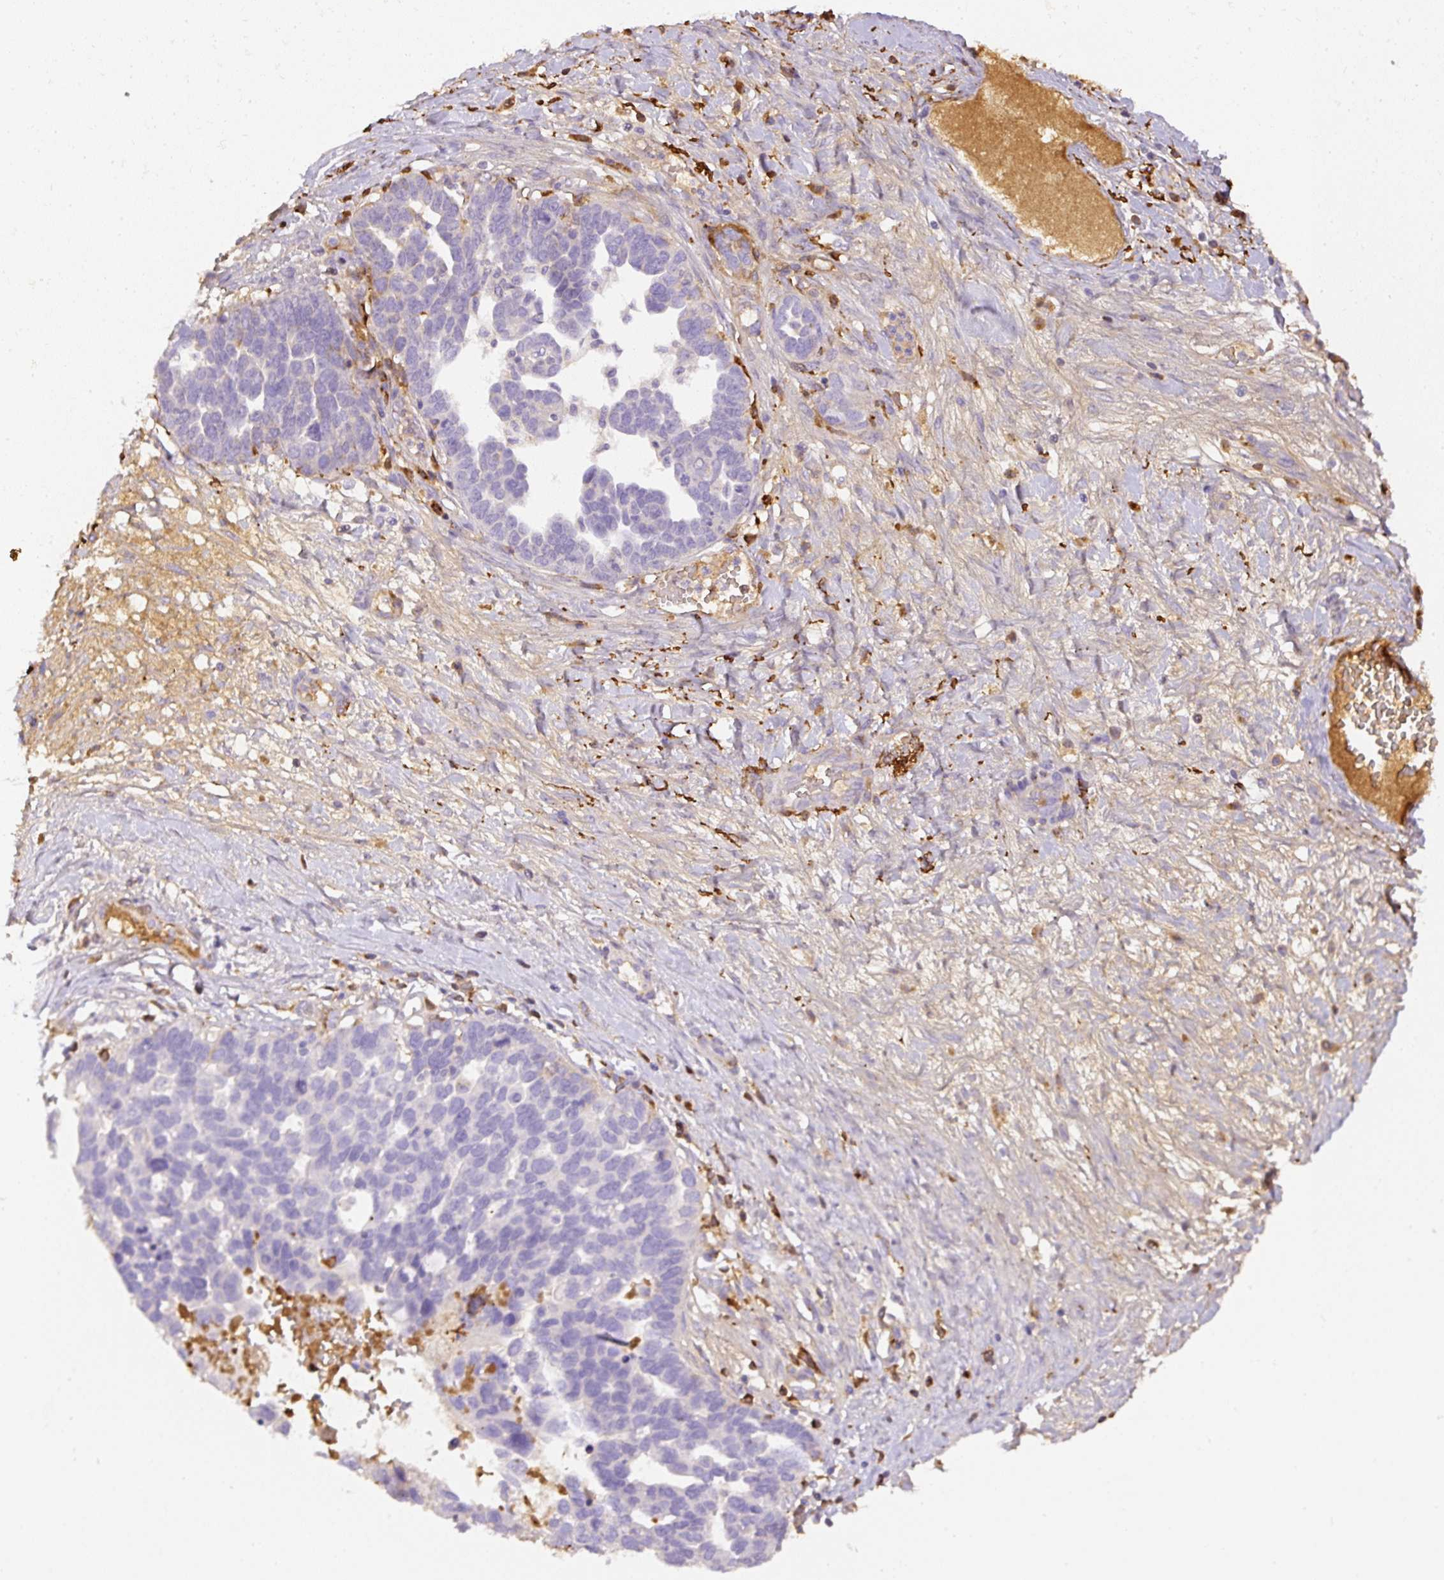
{"staining": {"intensity": "negative", "quantity": "none", "location": "none"}, "tissue": "ovarian cancer", "cell_type": "Tumor cells", "image_type": "cancer", "snomed": [{"axis": "morphology", "description": "Cystadenocarcinoma, serous, NOS"}, {"axis": "topography", "description": "Ovary"}], "caption": "An image of ovarian cancer stained for a protein shows no brown staining in tumor cells.", "gene": "APCS", "patient": {"sex": "female", "age": 54}}